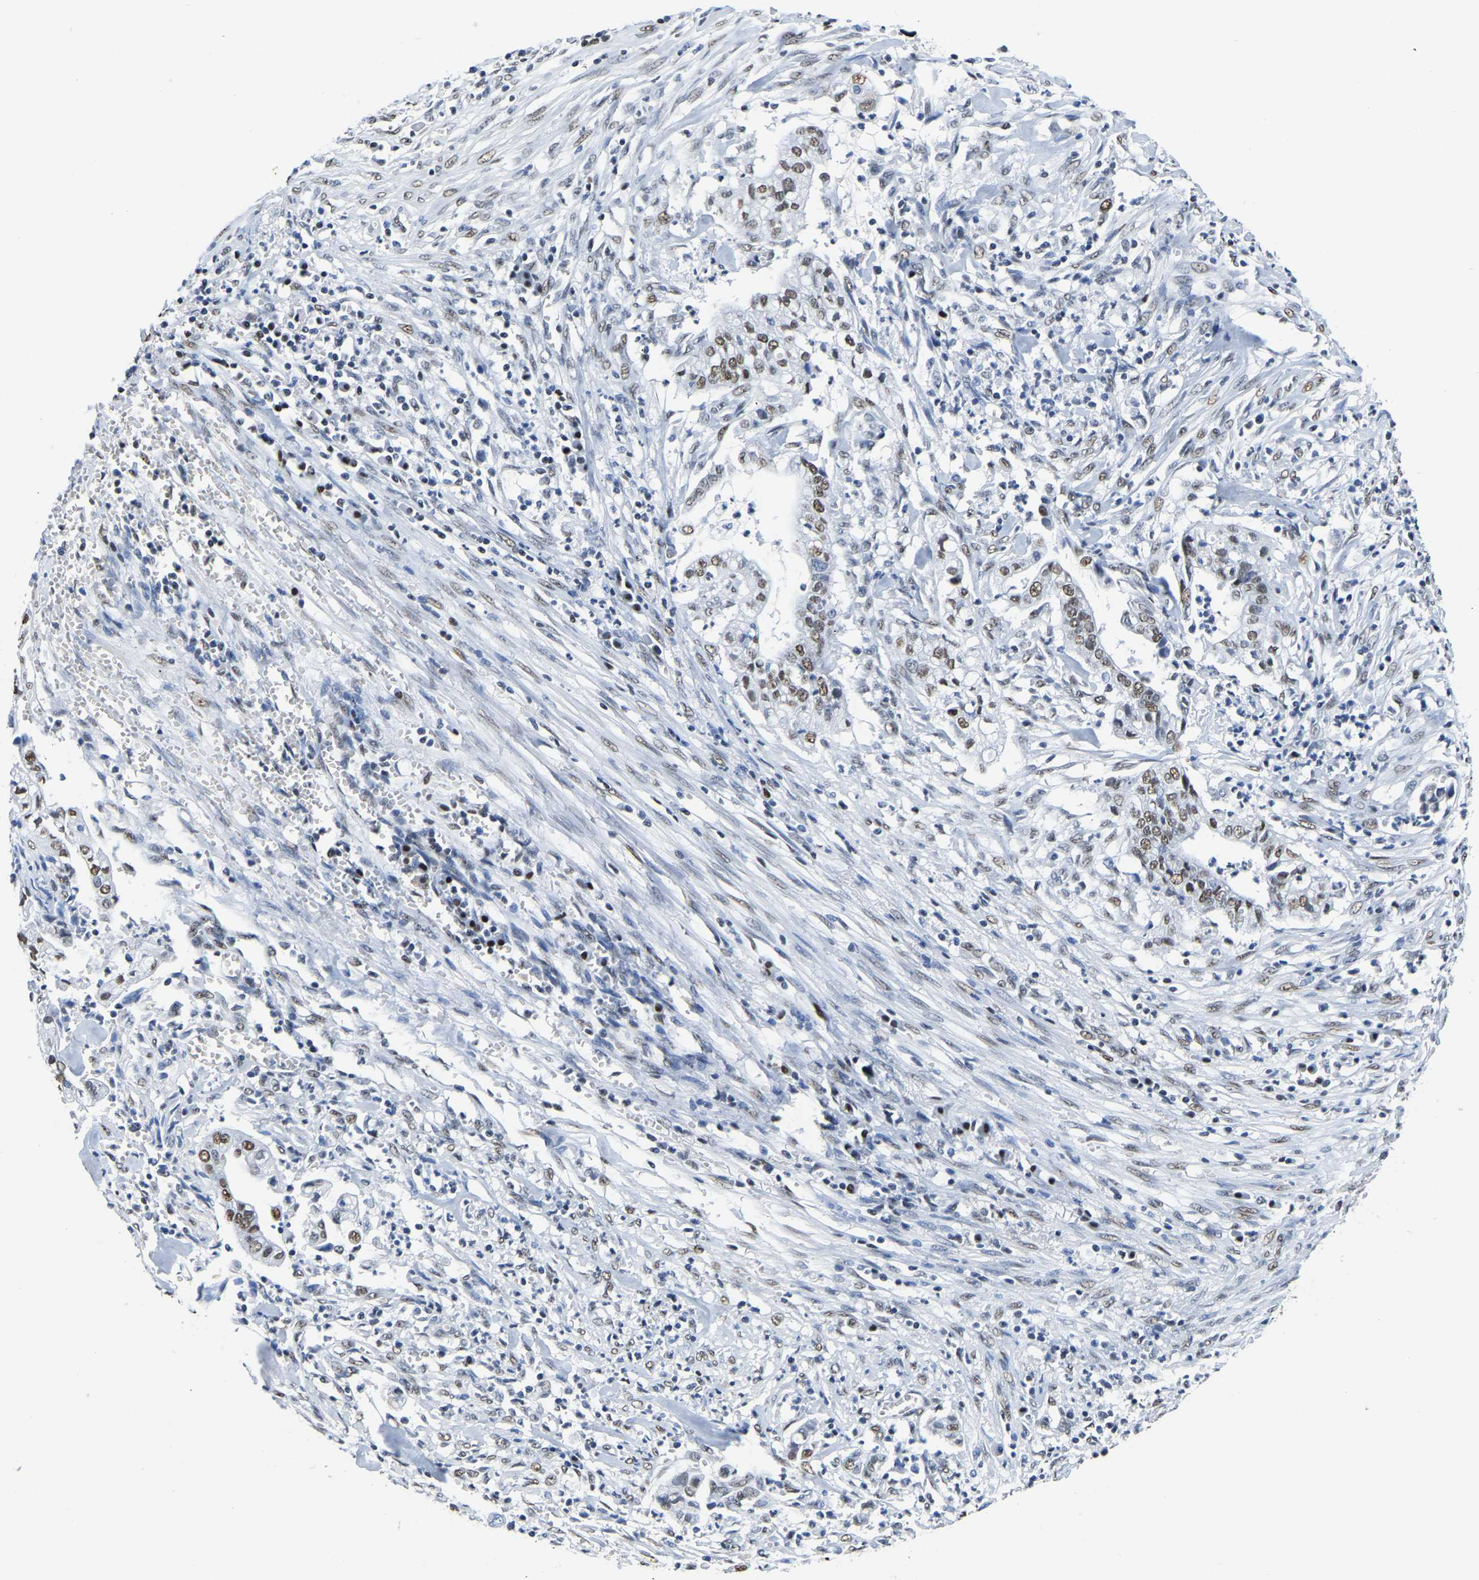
{"staining": {"intensity": "moderate", "quantity": ">75%", "location": "nuclear"}, "tissue": "cervical cancer", "cell_type": "Tumor cells", "image_type": "cancer", "snomed": [{"axis": "morphology", "description": "Adenocarcinoma, NOS"}, {"axis": "topography", "description": "Cervix"}], "caption": "Cervical cancer stained for a protein (brown) shows moderate nuclear positive expression in approximately >75% of tumor cells.", "gene": "UBA1", "patient": {"sex": "female", "age": 44}}